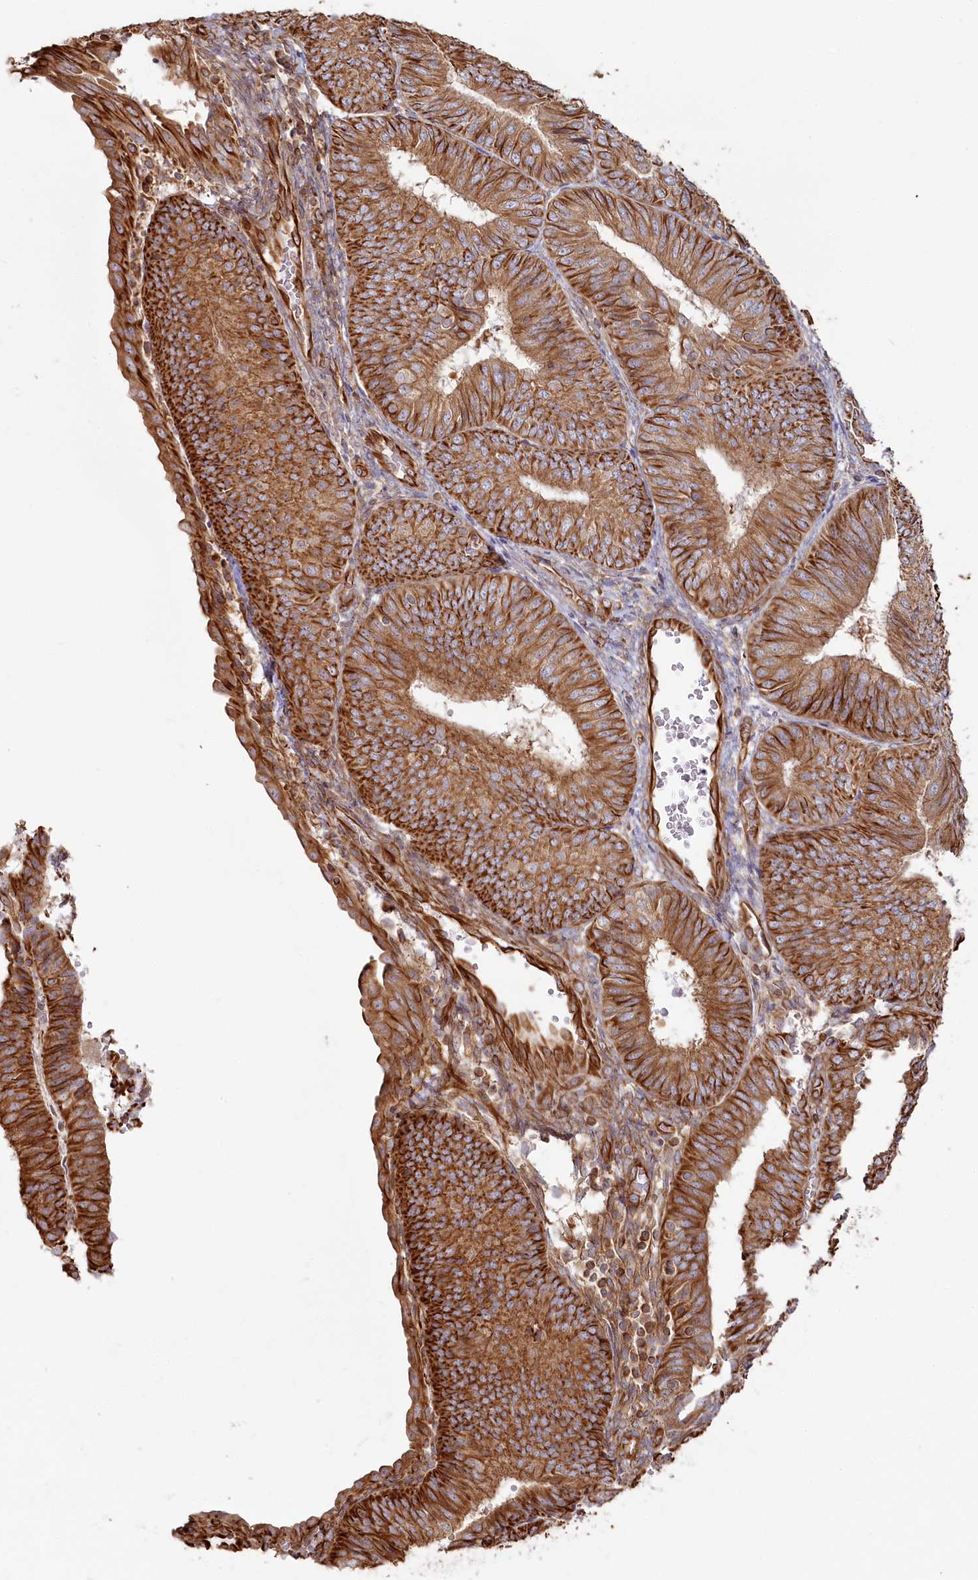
{"staining": {"intensity": "moderate", "quantity": ">75%", "location": "cytoplasmic/membranous"}, "tissue": "endometrial cancer", "cell_type": "Tumor cells", "image_type": "cancer", "snomed": [{"axis": "morphology", "description": "Adenocarcinoma, NOS"}, {"axis": "topography", "description": "Endometrium"}], "caption": "About >75% of tumor cells in adenocarcinoma (endometrial) exhibit moderate cytoplasmic/membranous protein staining as visualized by brown immunohistochemical staining.", "gene": "TTC1", "patient": {"sex": "female", "age": 58}}